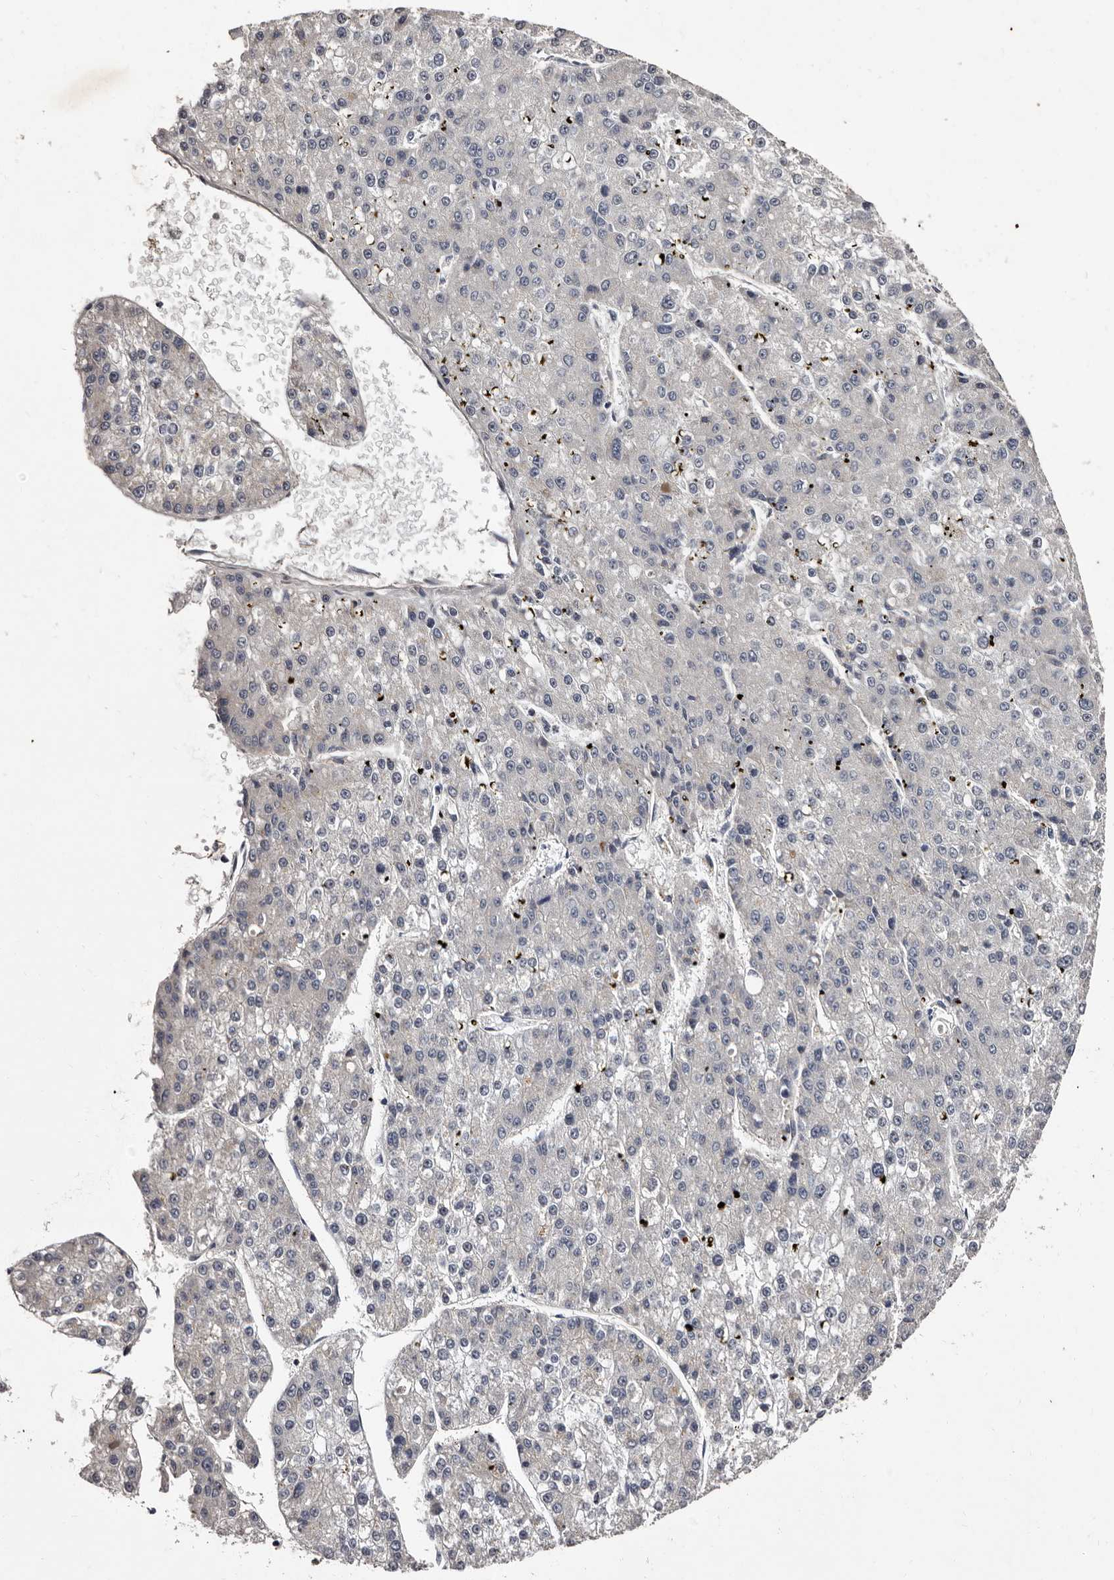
{"staining": {"intensity": "negative", "quantity": "none", "location": "none"}, "tissue": "liver cancer", "cell_type": "Tumor cells", "image_type": "cancer", "snomed": [{"axis": "morphology", "description": "Carcinoma, Hepatocellular, NOS"}, {"axis": "topography", "description": "Liver"}], "caption": "This is a histopathology image of immunohistochemistry (IHC) staining of liver cancer, which shows no positivity in tumor cells. (Immunohistochemistry, brightfield microscopy, high magnification).", "gene": "FAM91A1", "patient": {"sex": "female", "age": 73}}